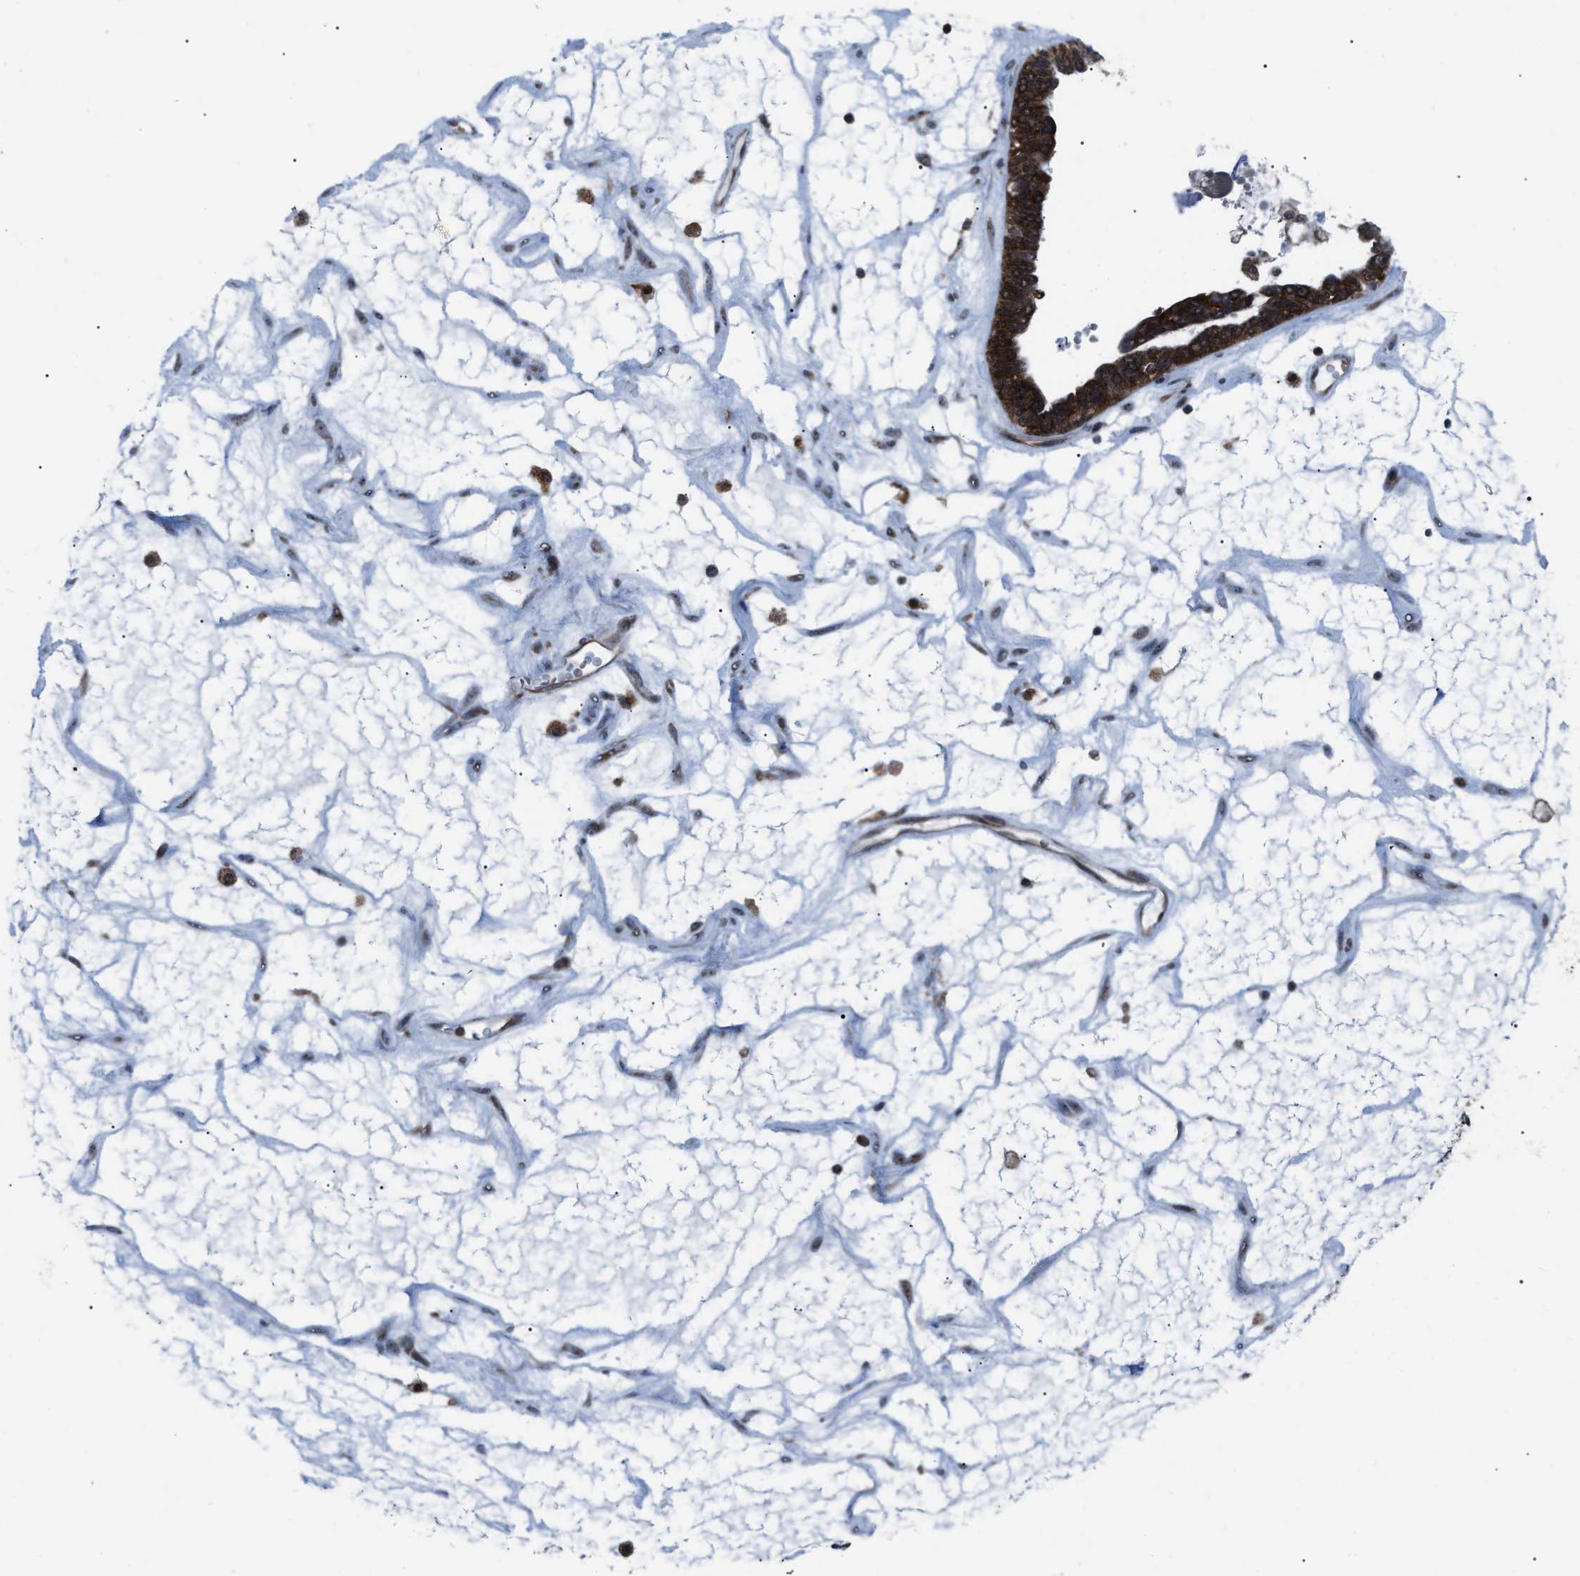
{"staining": {"intensity": "strong", "quantity": ">75%", "location": "cytoplasmic/membranous"}, "tissue": "ovarian cancer", "cell_type": "Tumor cells", "image_type": "cancer", "snomed": [{"axis": "morphology", "description": "Cystadenocarcinoma, serous, NOS"}, {"axis": "topography", "description": "Ovary"}], "caption": "An image showing strong cytoplasmic/membranous staining in approximately >75% of tumor cells in ovarian cancer (serous cystadenocarcinoma), as visualized by brown immunohistochemical staining.", "gene": "AGO2", "patient": {"sex": "female", "age": 79}}